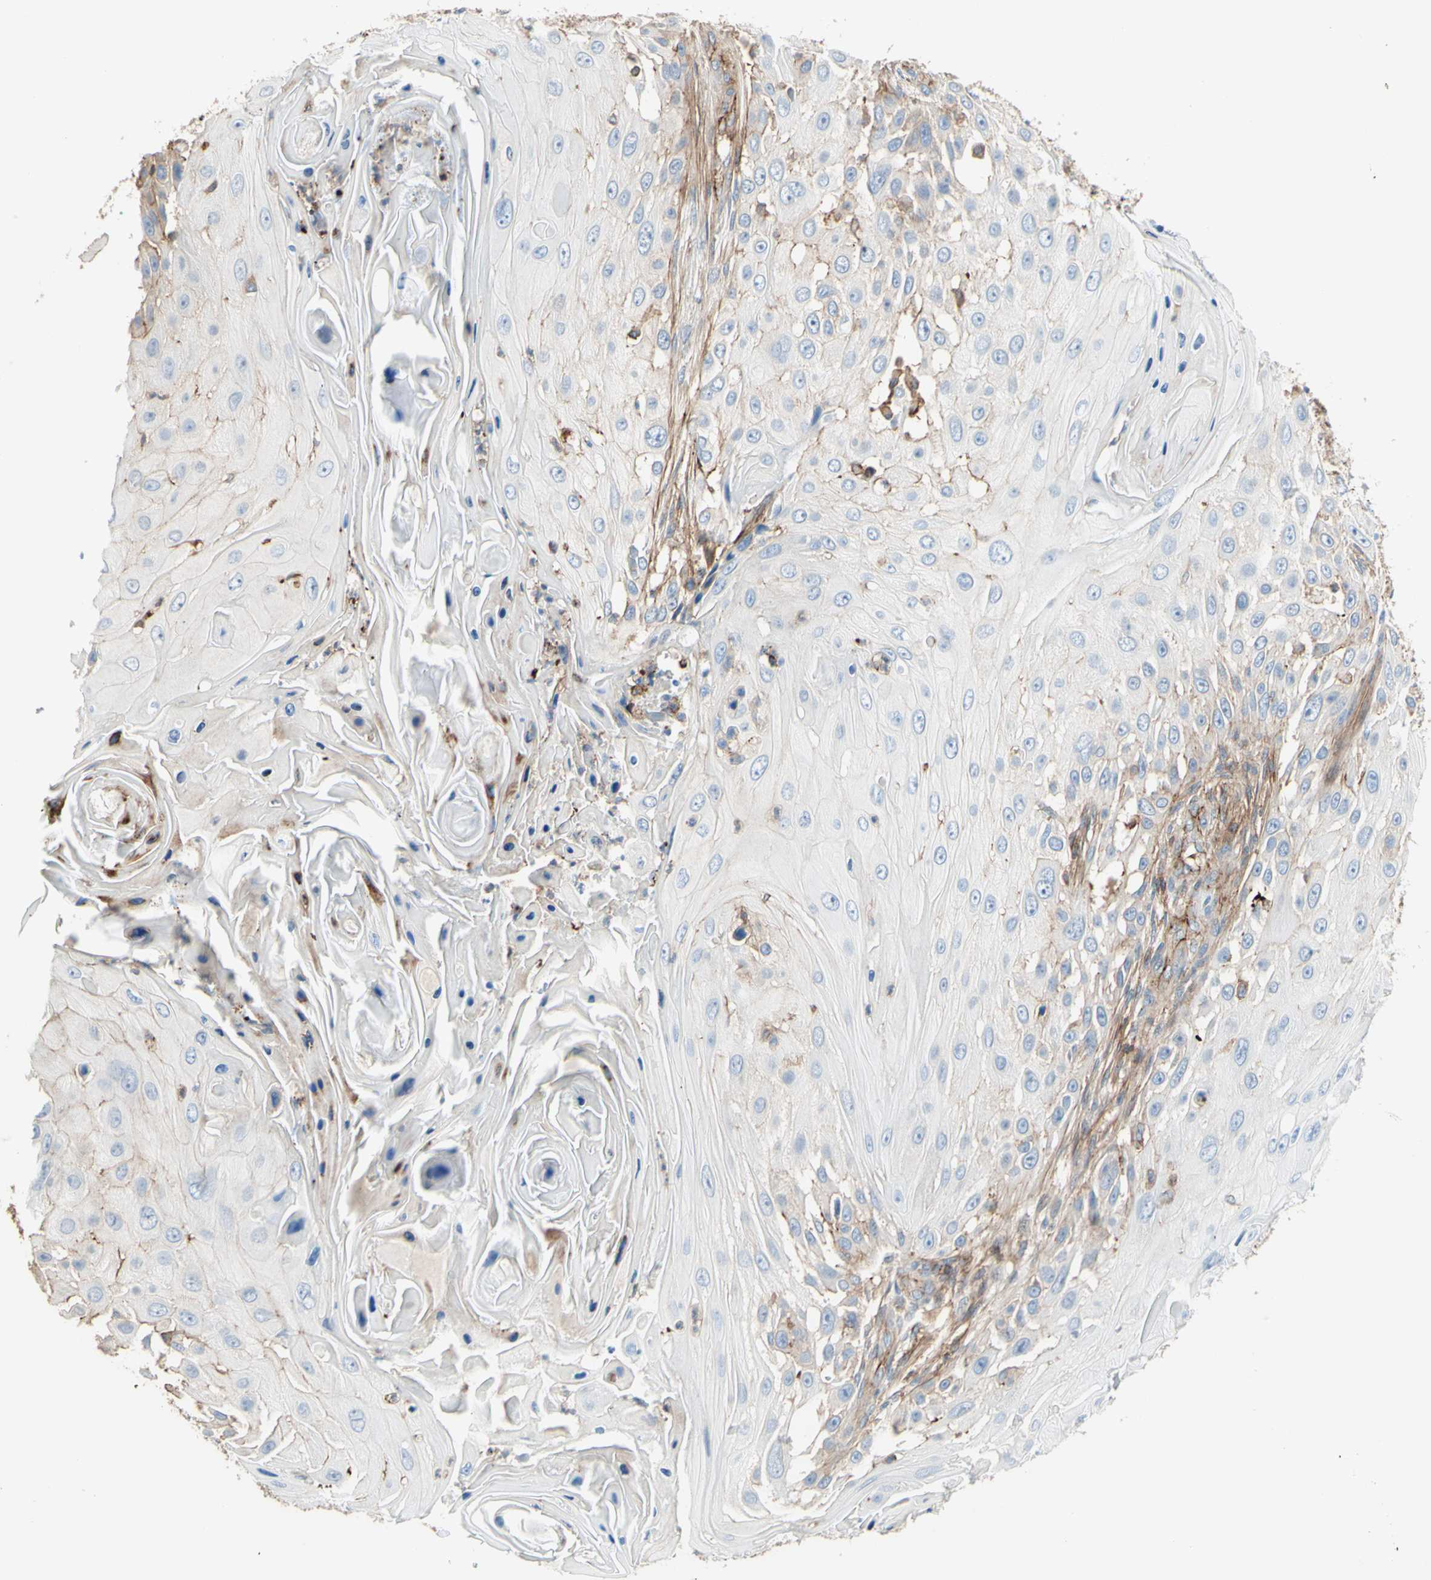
{"staining": {"intensity": "weak", "quantity": "25%-75%", "location": "cytoplasmic/membranous"}, "tissue": "skin cancer", "cell_type": "Tumor cells", "image_type": "cancer", "snomed": [{"axis": "morphology", "description": "Squamous cell carcinoma, NOS"}, {"axis": "topography", "description": "Skin"}], "caption": "Brown immunohistochemical staining in human skin cancer exhibits weak cytoplasmic/membranous expression in approximately 25%-75% of tumor cells.", "gene": "SEMA4C", "patient": {"sex": "female", "age": 44}}